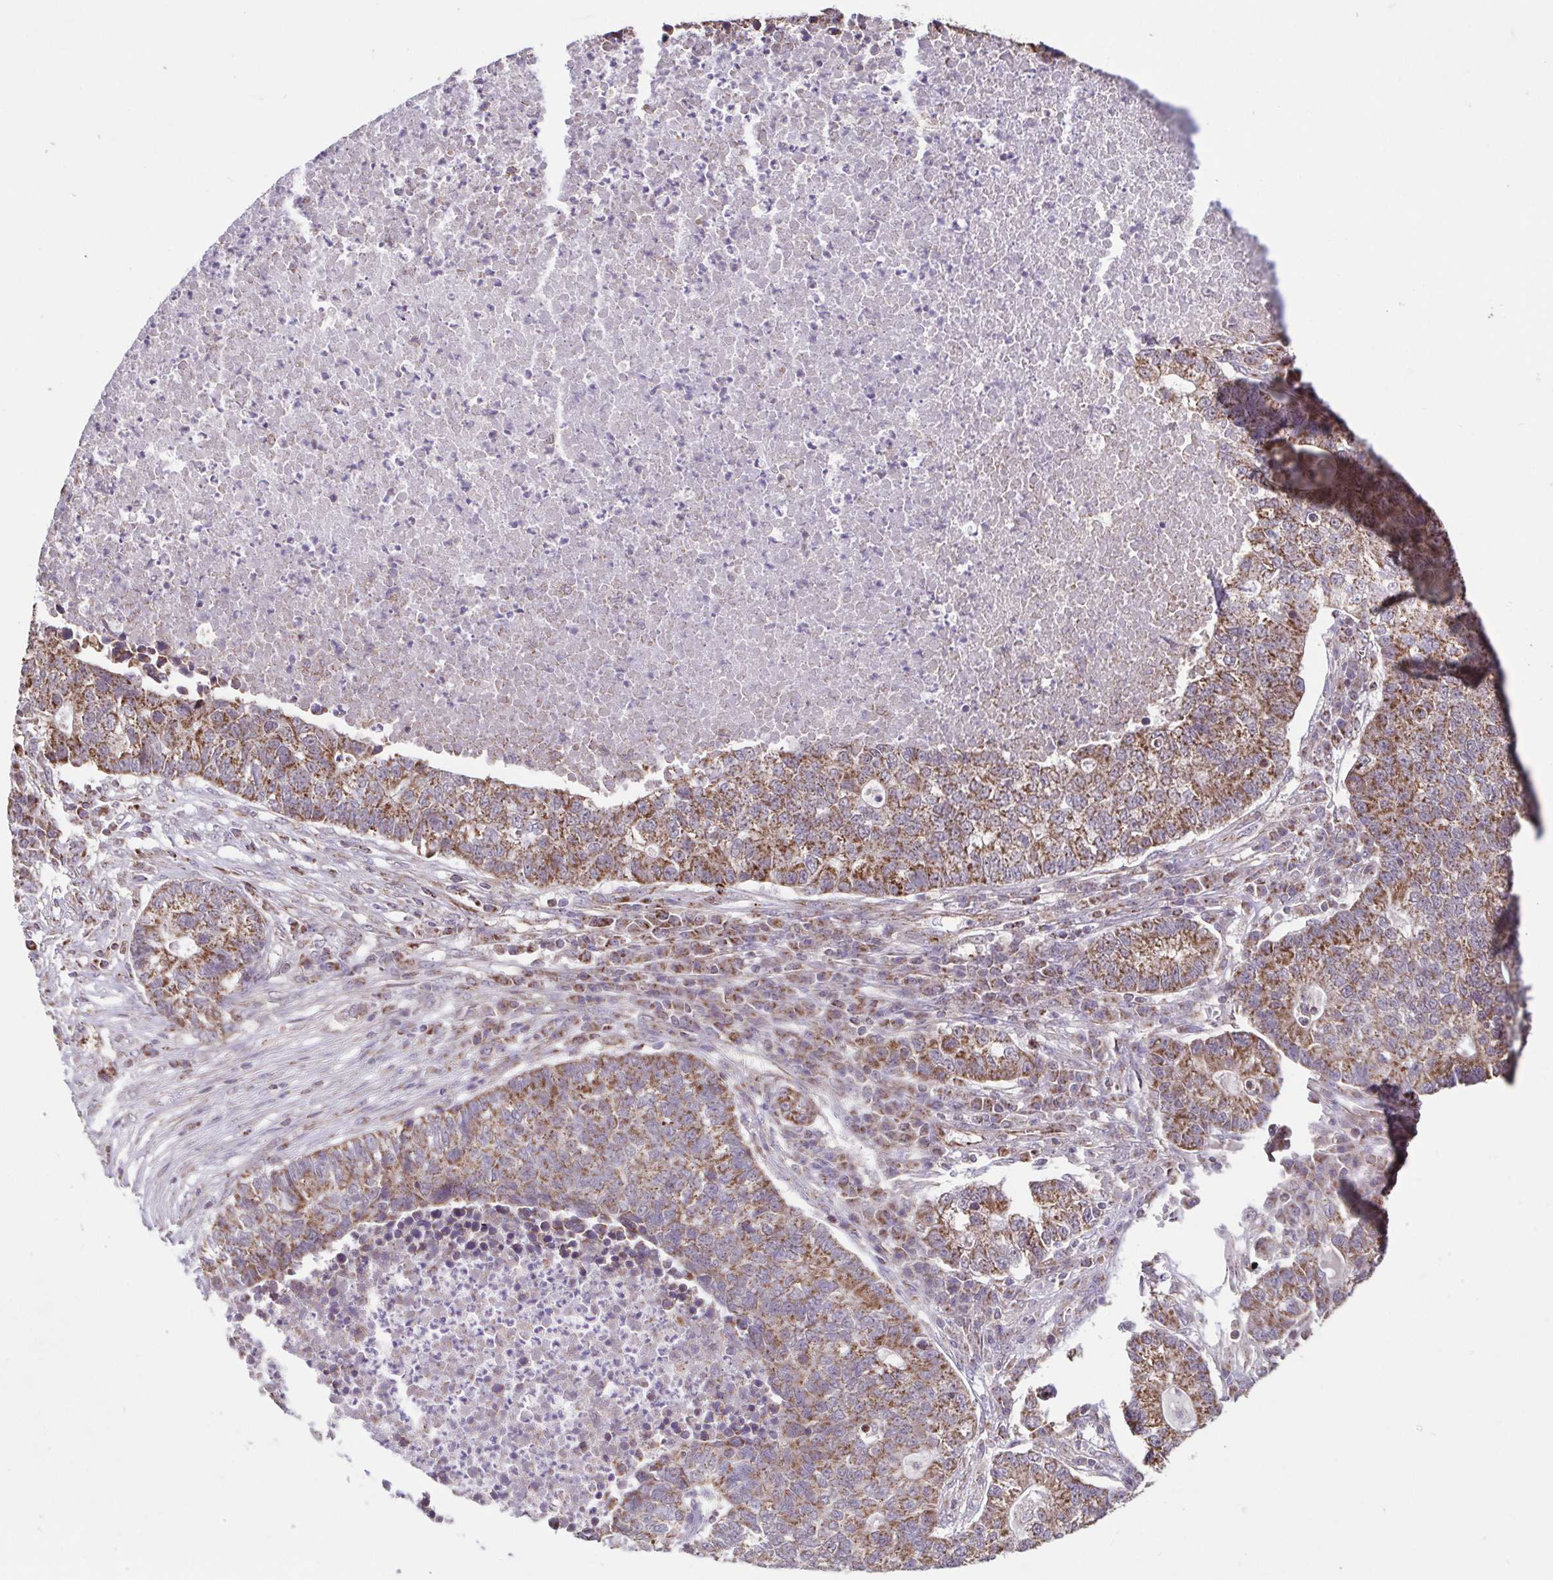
{"staining": {"intensity": "moderate", "quantity": ">75%", "location": "cytoplasmic/membranous"}, "tissue": "lung cancer", "cell_type": "Tumor cells", "image_type": "cancer", "snomed": [{"axis": "morphology", "description": "Adenocarcinoma, NOS"}, {"axis": "topography", "description": "Lung"}], "caption": "Adenocarcinoma (lung) stained with a protein marker displays moderate staining in tumor cells.", "gene": "DIP2B", "patient": {"sex": "male", "age": 57}}